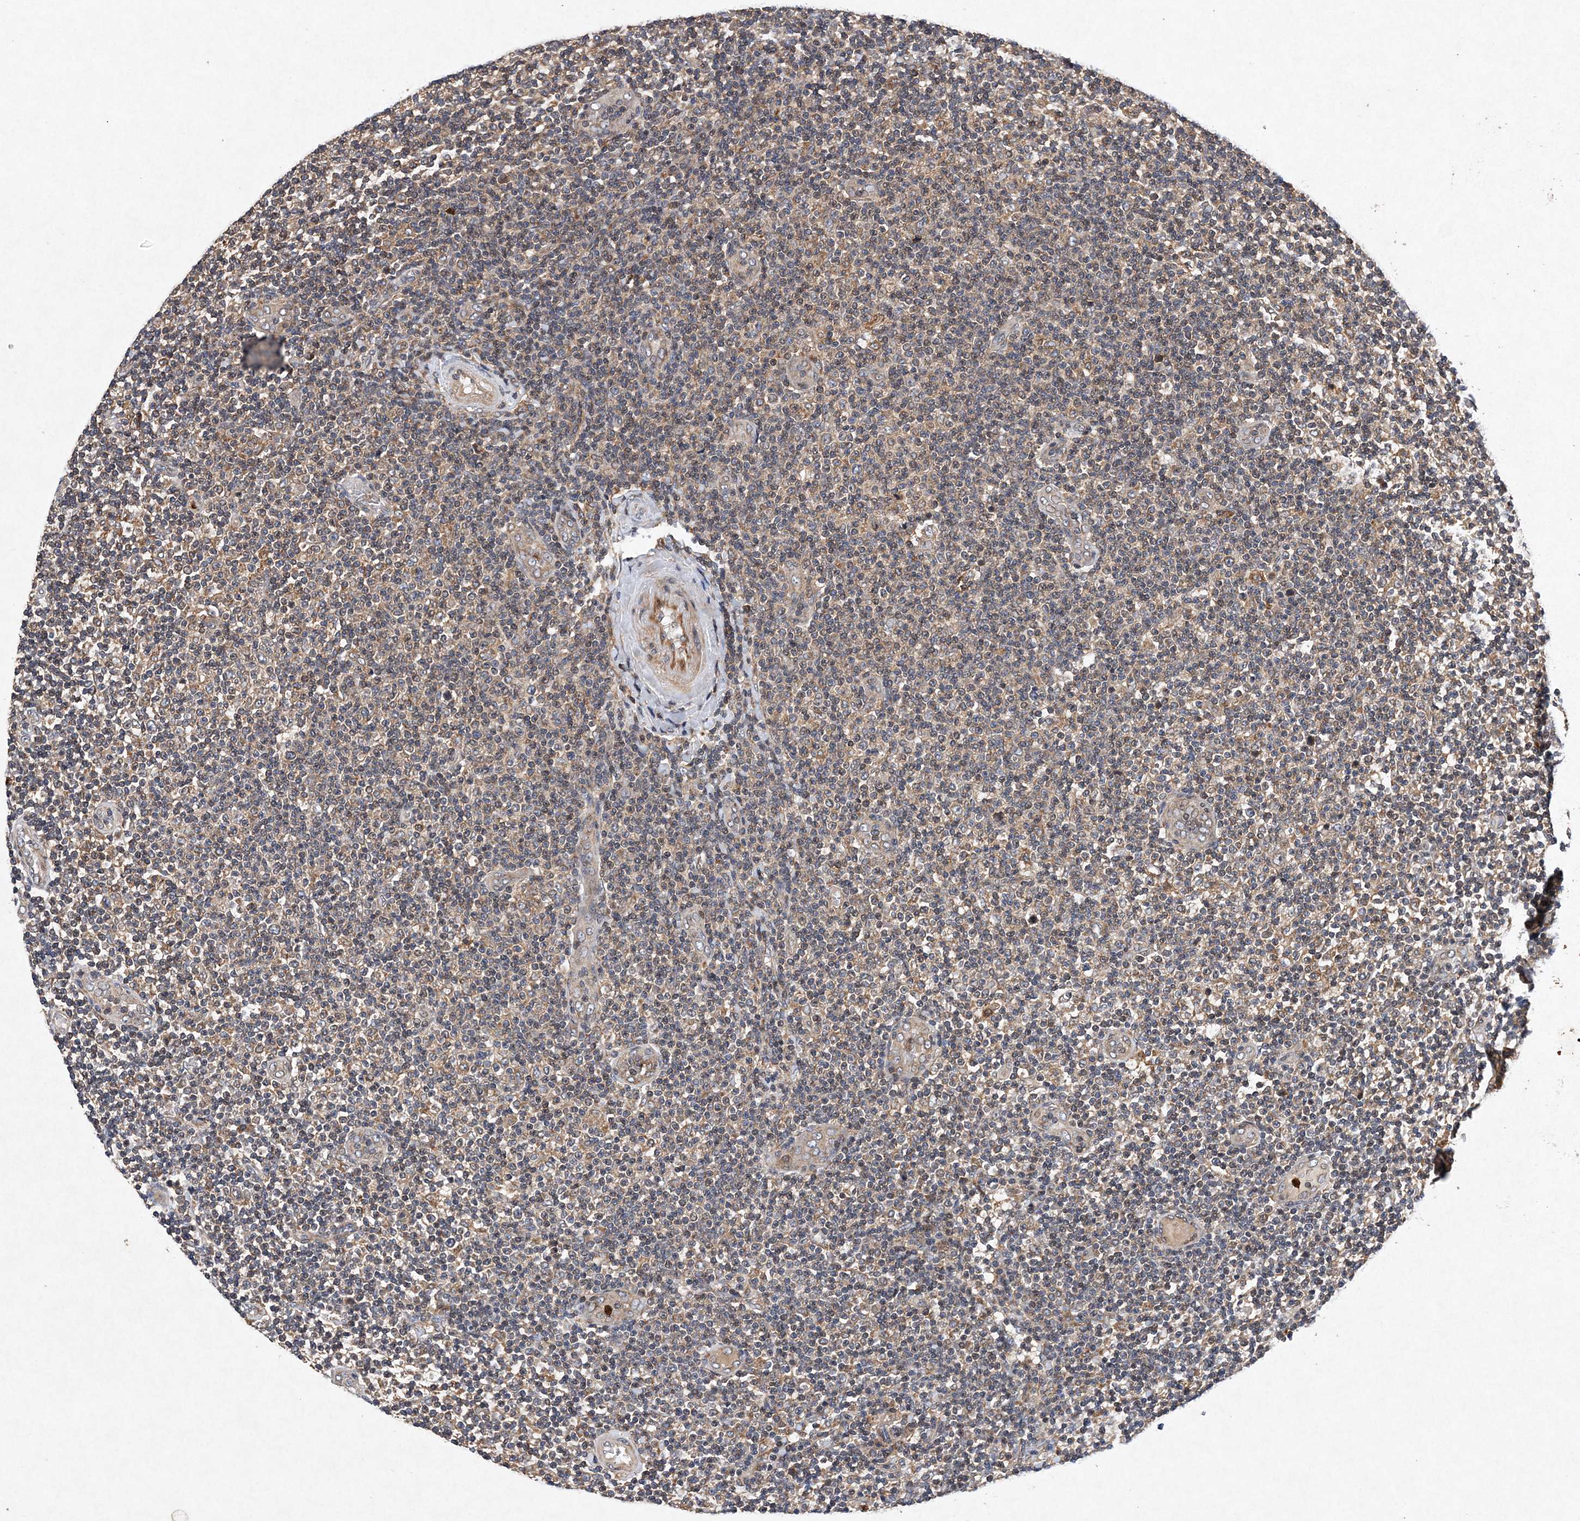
{"staining": {"intensity": "weak", "quantity": "<25%", "location": "cytoplasmic/membranous"}, "tissue": "lymphoma", "cell_type": "Tumor cells", "image_type": "cancer", "snomed": [{"axis": "morphology", "description": "Malignant lymphoma, non-Hodgkin's type, Low grade"}, {"axis": "topography", "description": "Lymph node"}], "caption": "Histopathology image shows no significant protein positivity in tumor cells of malignant lymphoma, non-Hodgkin's type (low-grade).", "gene": "PROSER1", "patient": {"sex": "male", "age": 83}}